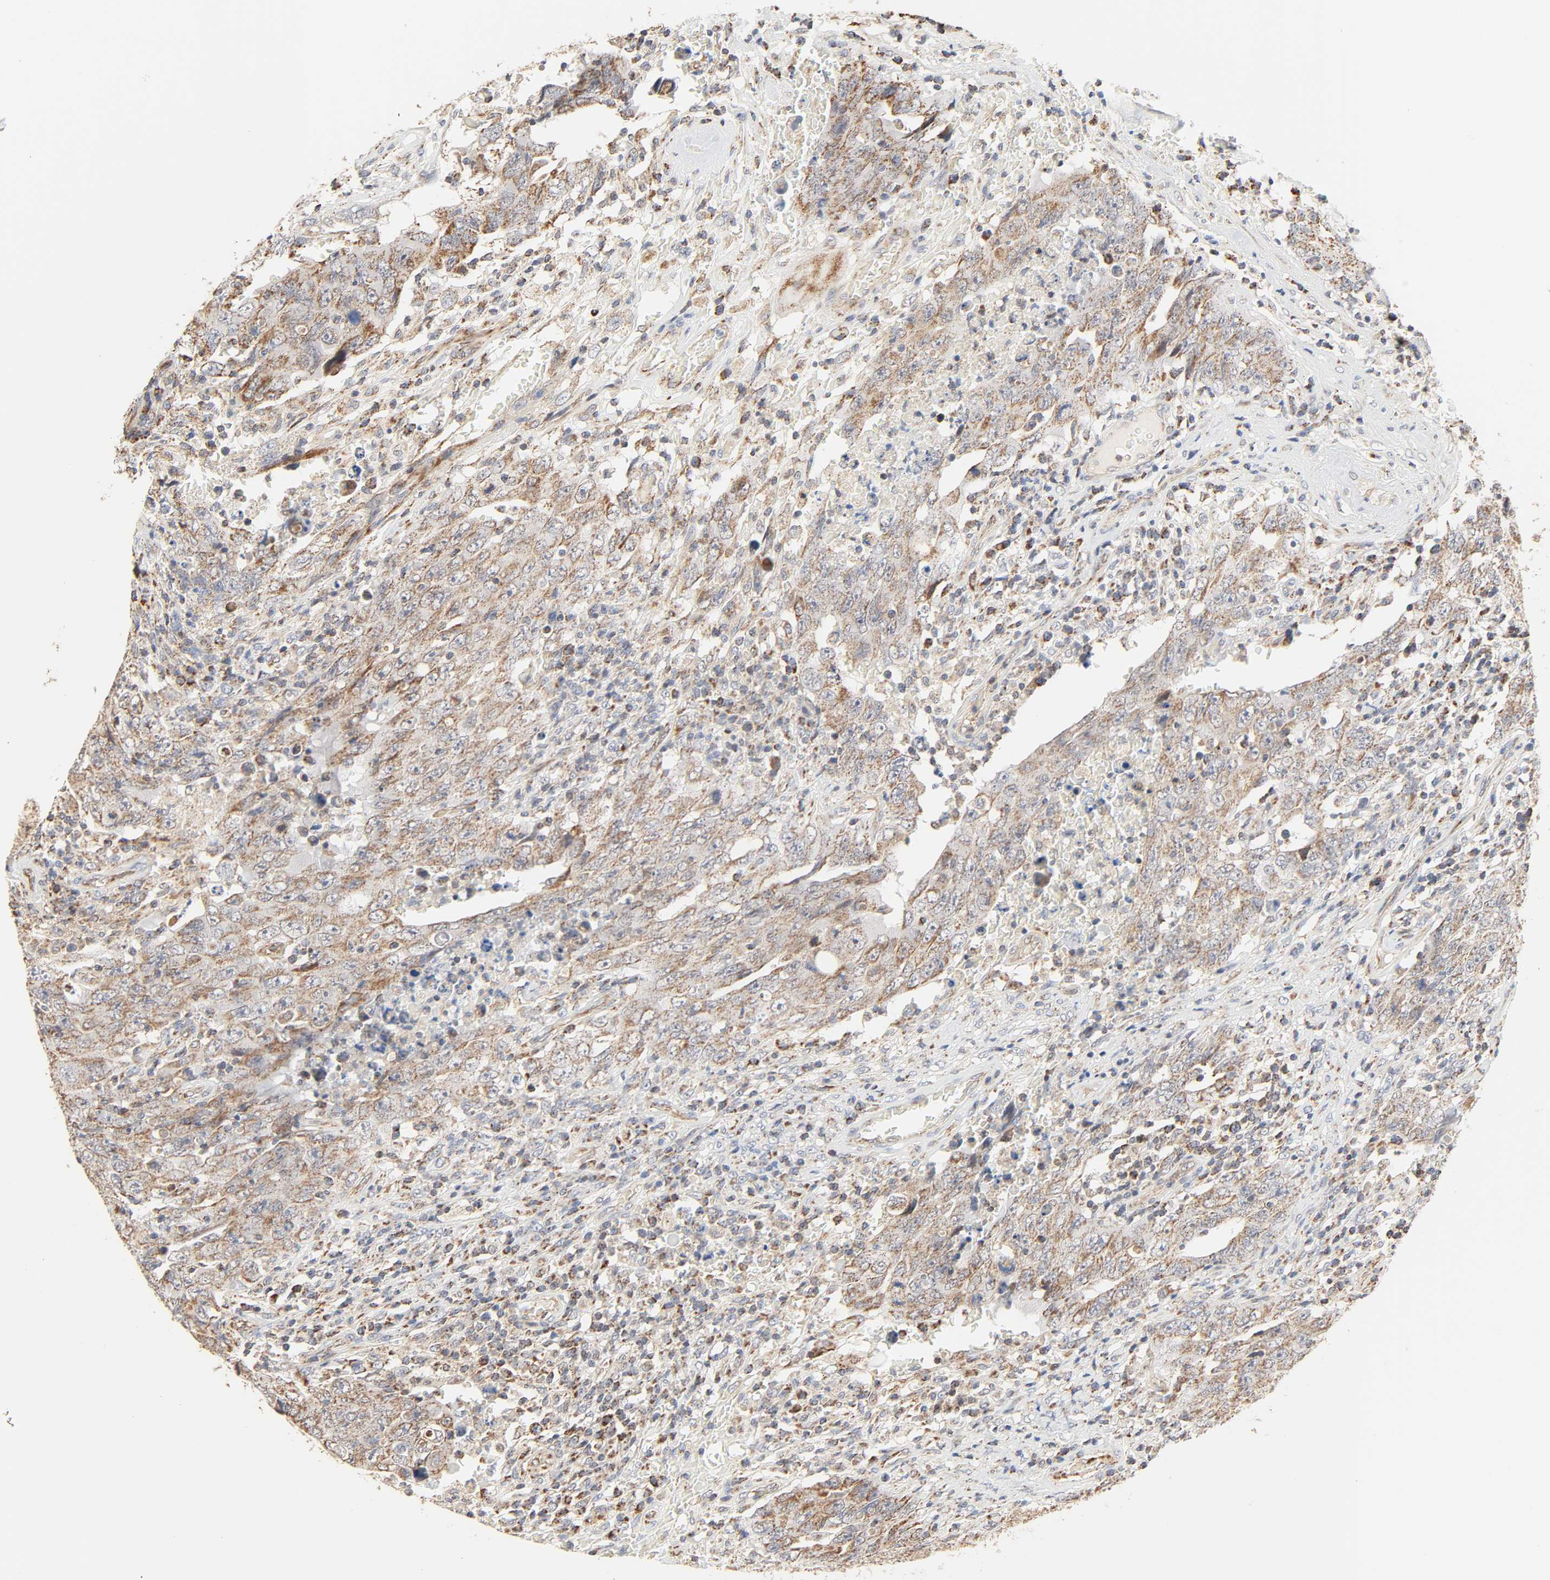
{"staining": {"intensity": "moderate", "quantity": ">75%", "location": "cytoplasmic/membranous"}, "tissue": "testis cancer", "cell_type": "Tumor cells", "image_type": "cancer", "snomed": [{"axis": "morphology", "description": "Carcinoma, Embryonal, NOS"}, {"axis": "topography", "description": "Testis"}], "caption": "Approximately >75% of tumor cells in testis embryonal carcinoma reveal moderate cytoplasmic/membranous protein positivity as visualized by brown immunohistochemical staining.", "gene": "ZMAT5", "patient": {"sex": "male", "age": 26}}